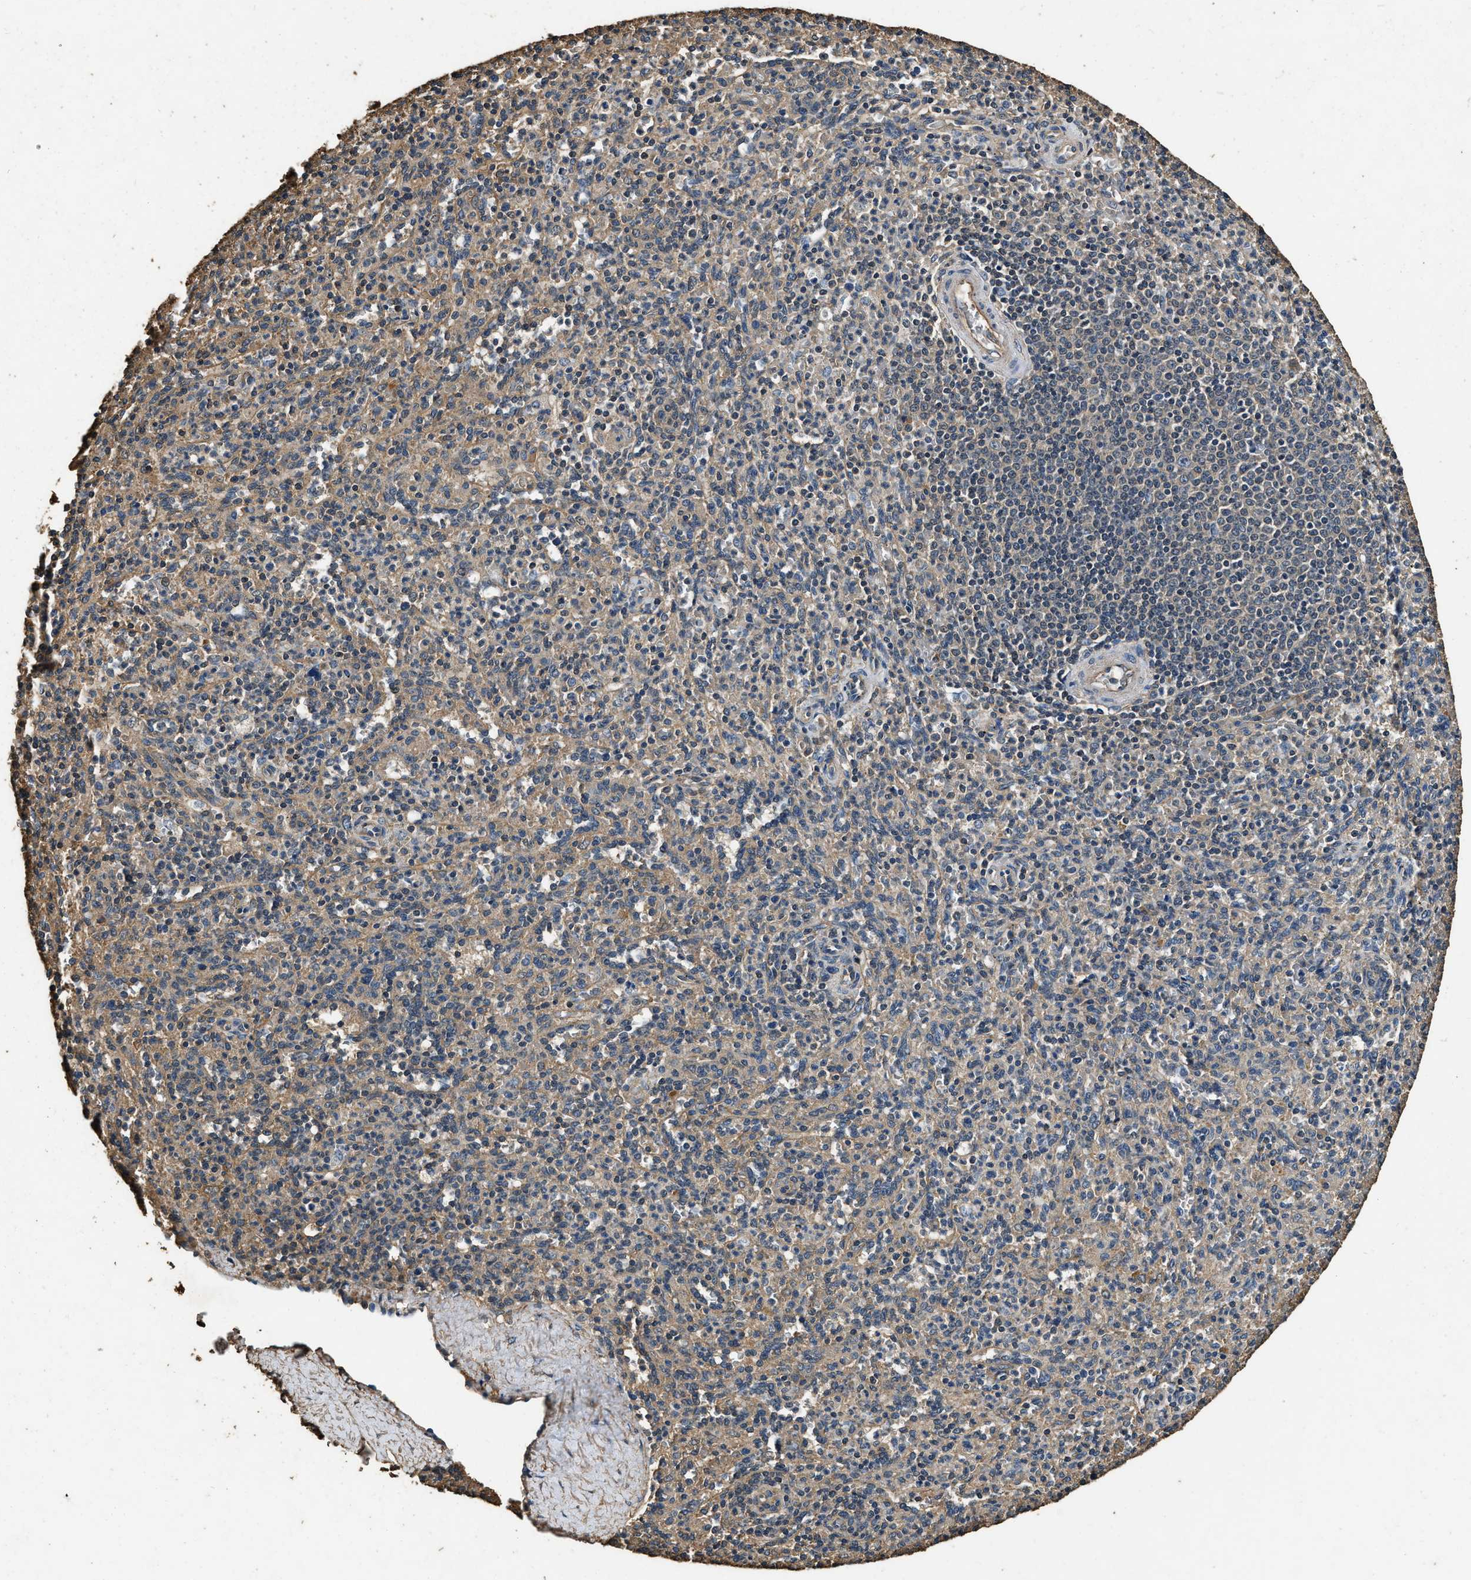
{"staining": {"intensity": "moderate", "quantity": "25%-75%", "location": "cytoplasmic/membranous"}, "tissue": "spleen", "cell_type": "Cells in red pulp", "image_type": "normal", "snomed": [{"axis": "morphology", "description": "Normal tissue, NOS"}, {"axis": "topography", "description": "Spleen"}], "caption": "Protein expression analysis of benign spleen exhibits moderate cytoplasmic/membranous positivity in about 25%-75% of cells in red pulp.", "gene": "MIB1", "patient": {"sex": "male", "age": 36}}